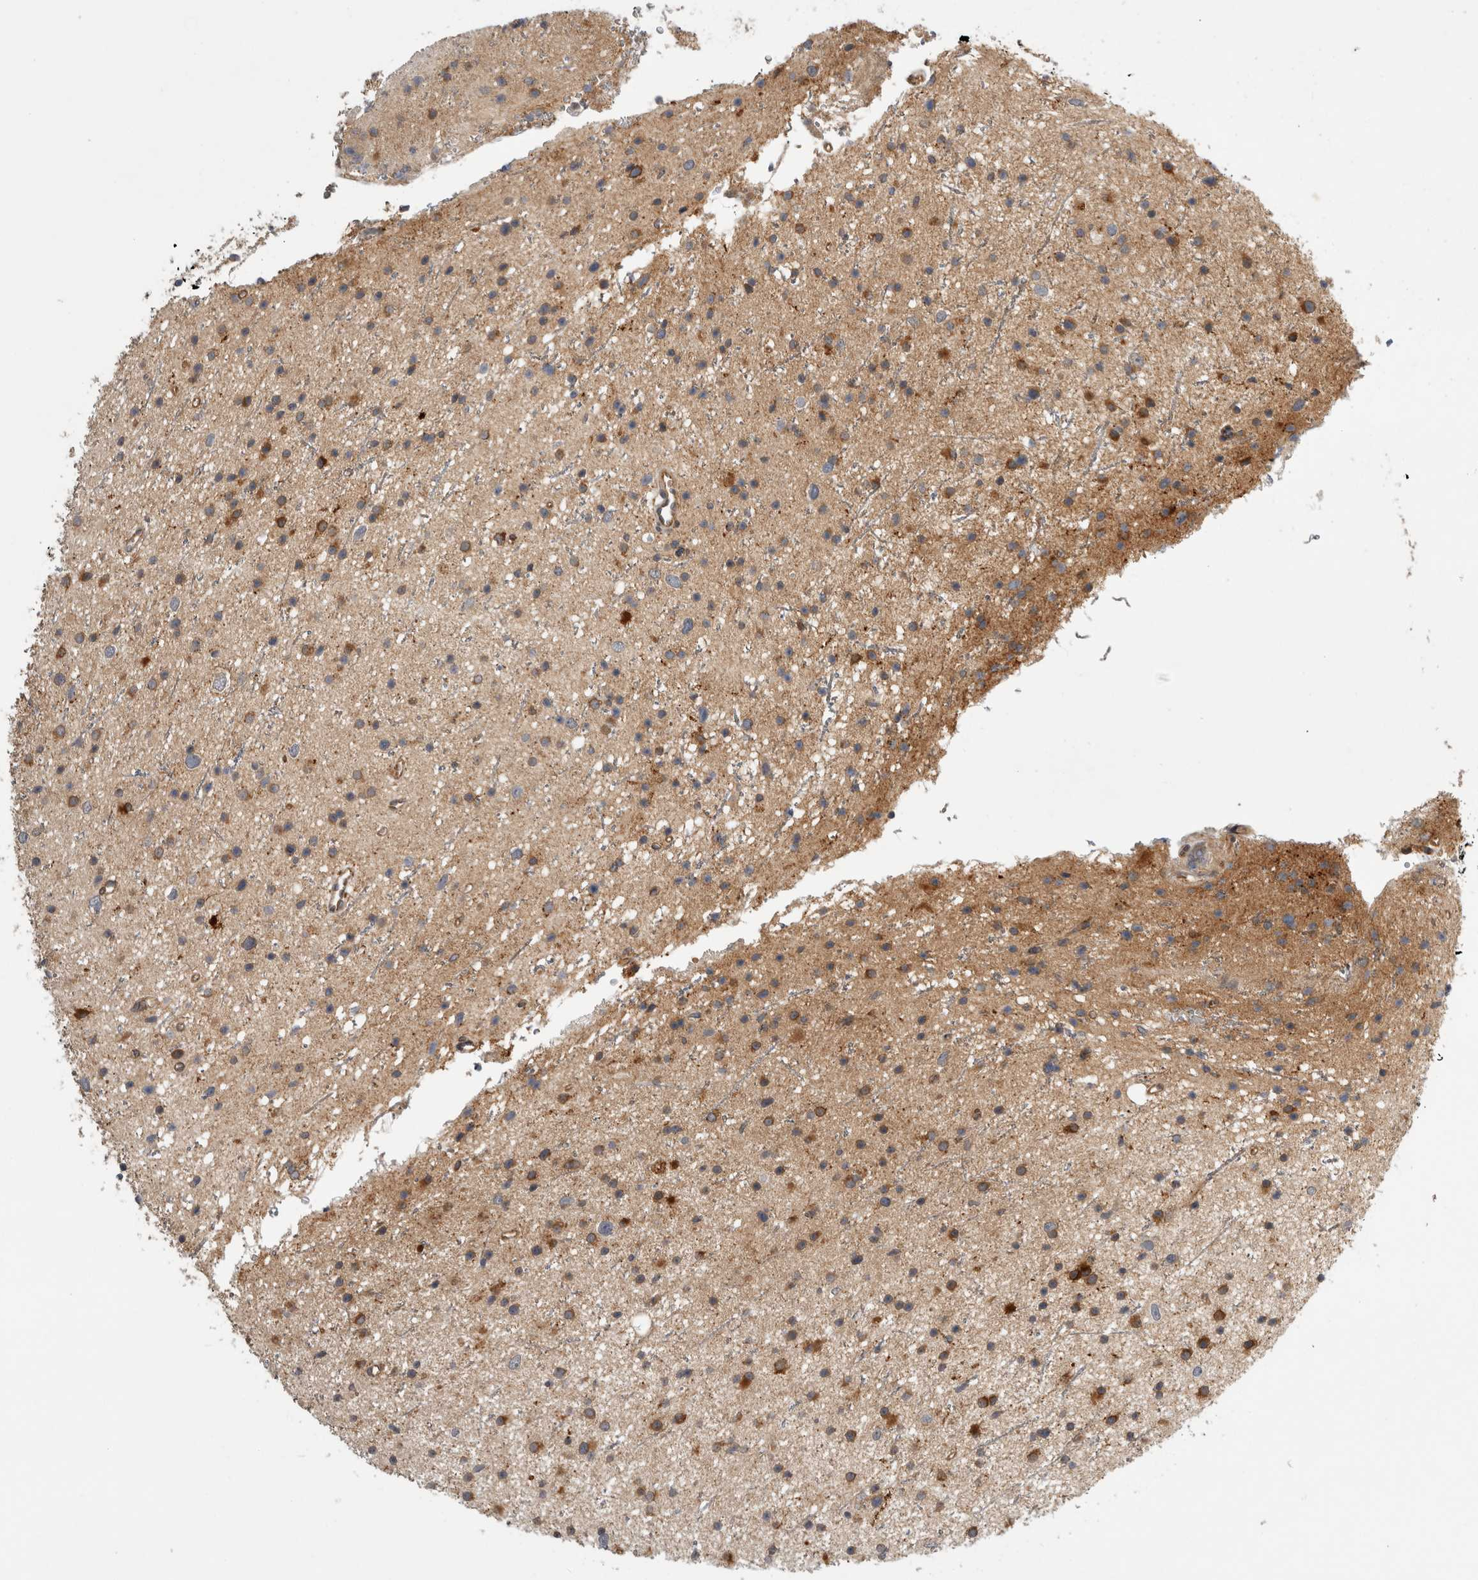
{"staining": {"intensity": "moderate", "quantity": ">75%", "location": "cytoplasmic/membranous"}, "tissue": "glioma", "cell_type": "Tumor cells", "image_type": "cancer", "snomed": [{"axis": "morphology", "description": "Glioma, malignant, Low grade"}, {"axis": "topography", "description": "Cerebral cortex"}], "caption": "Protein staining reveals moderate cytoplasmic/membranous staining in about >75% of tumor cells in malignant low-grade glioma.", "gene": "APOL2", "patient": {"sex": "female", "age": 39}}